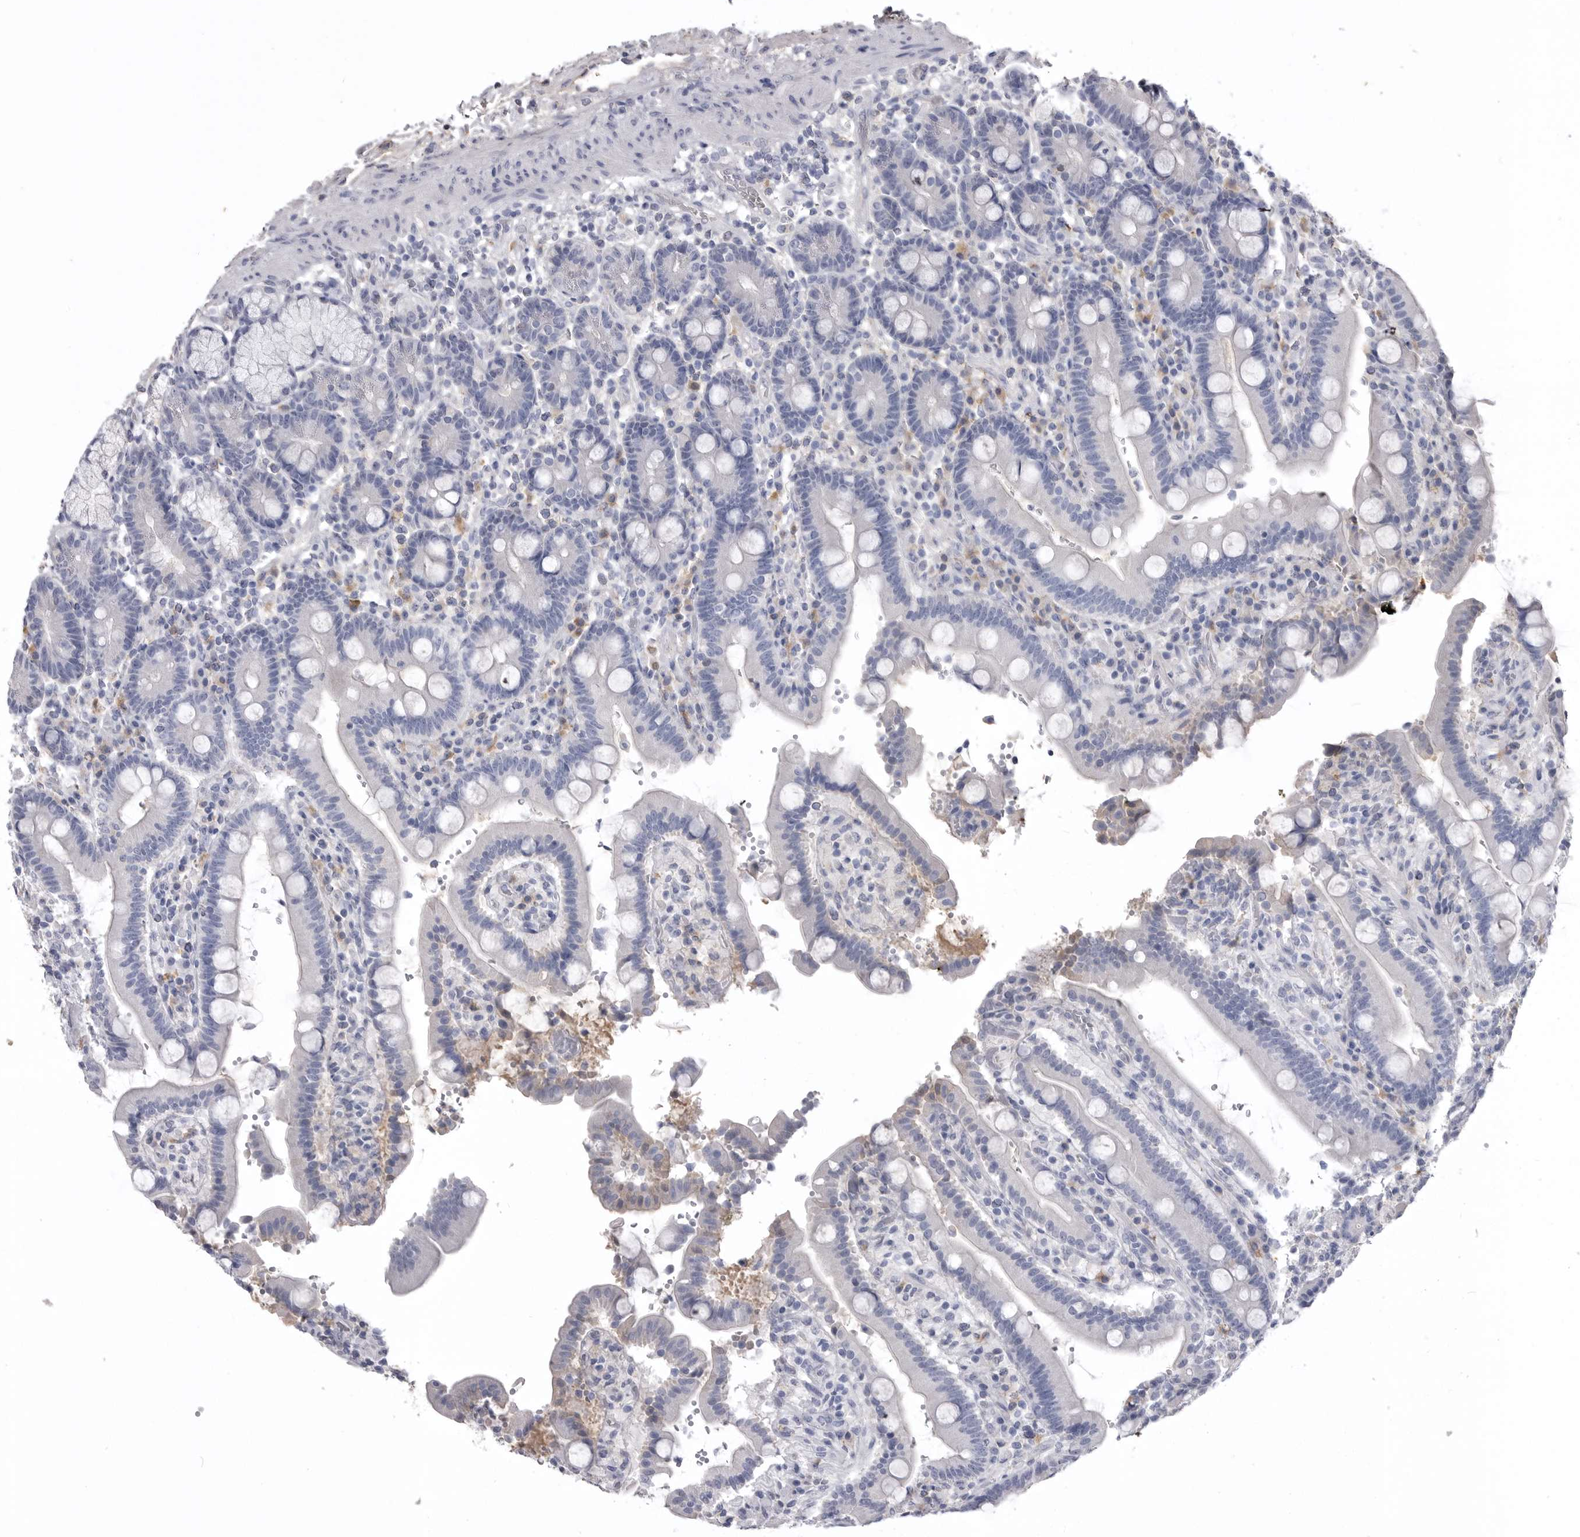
{"staining": {"intensity": "negative", "quantity": "none", "location": "none"}, "tissue": "duodenum", "cell_type": "Glandular cells", "image_type": "normal", "snomed": [{"axis": "morphology", "description": "Normal tissue, NOS"}, {"axis": "topography", "description": "Small intestine, NOS"}], "caption": "Benign duodenum was stained to show a protein in brown. There is no significant staining in glandular cells. (Stains: DAB immunohistochemistry with hematoxylin counter stain, Microscopy: brightfield microscopy at high magnification).", "gene": "AHSG", "patient": {"sex": "female", "age": 71}}